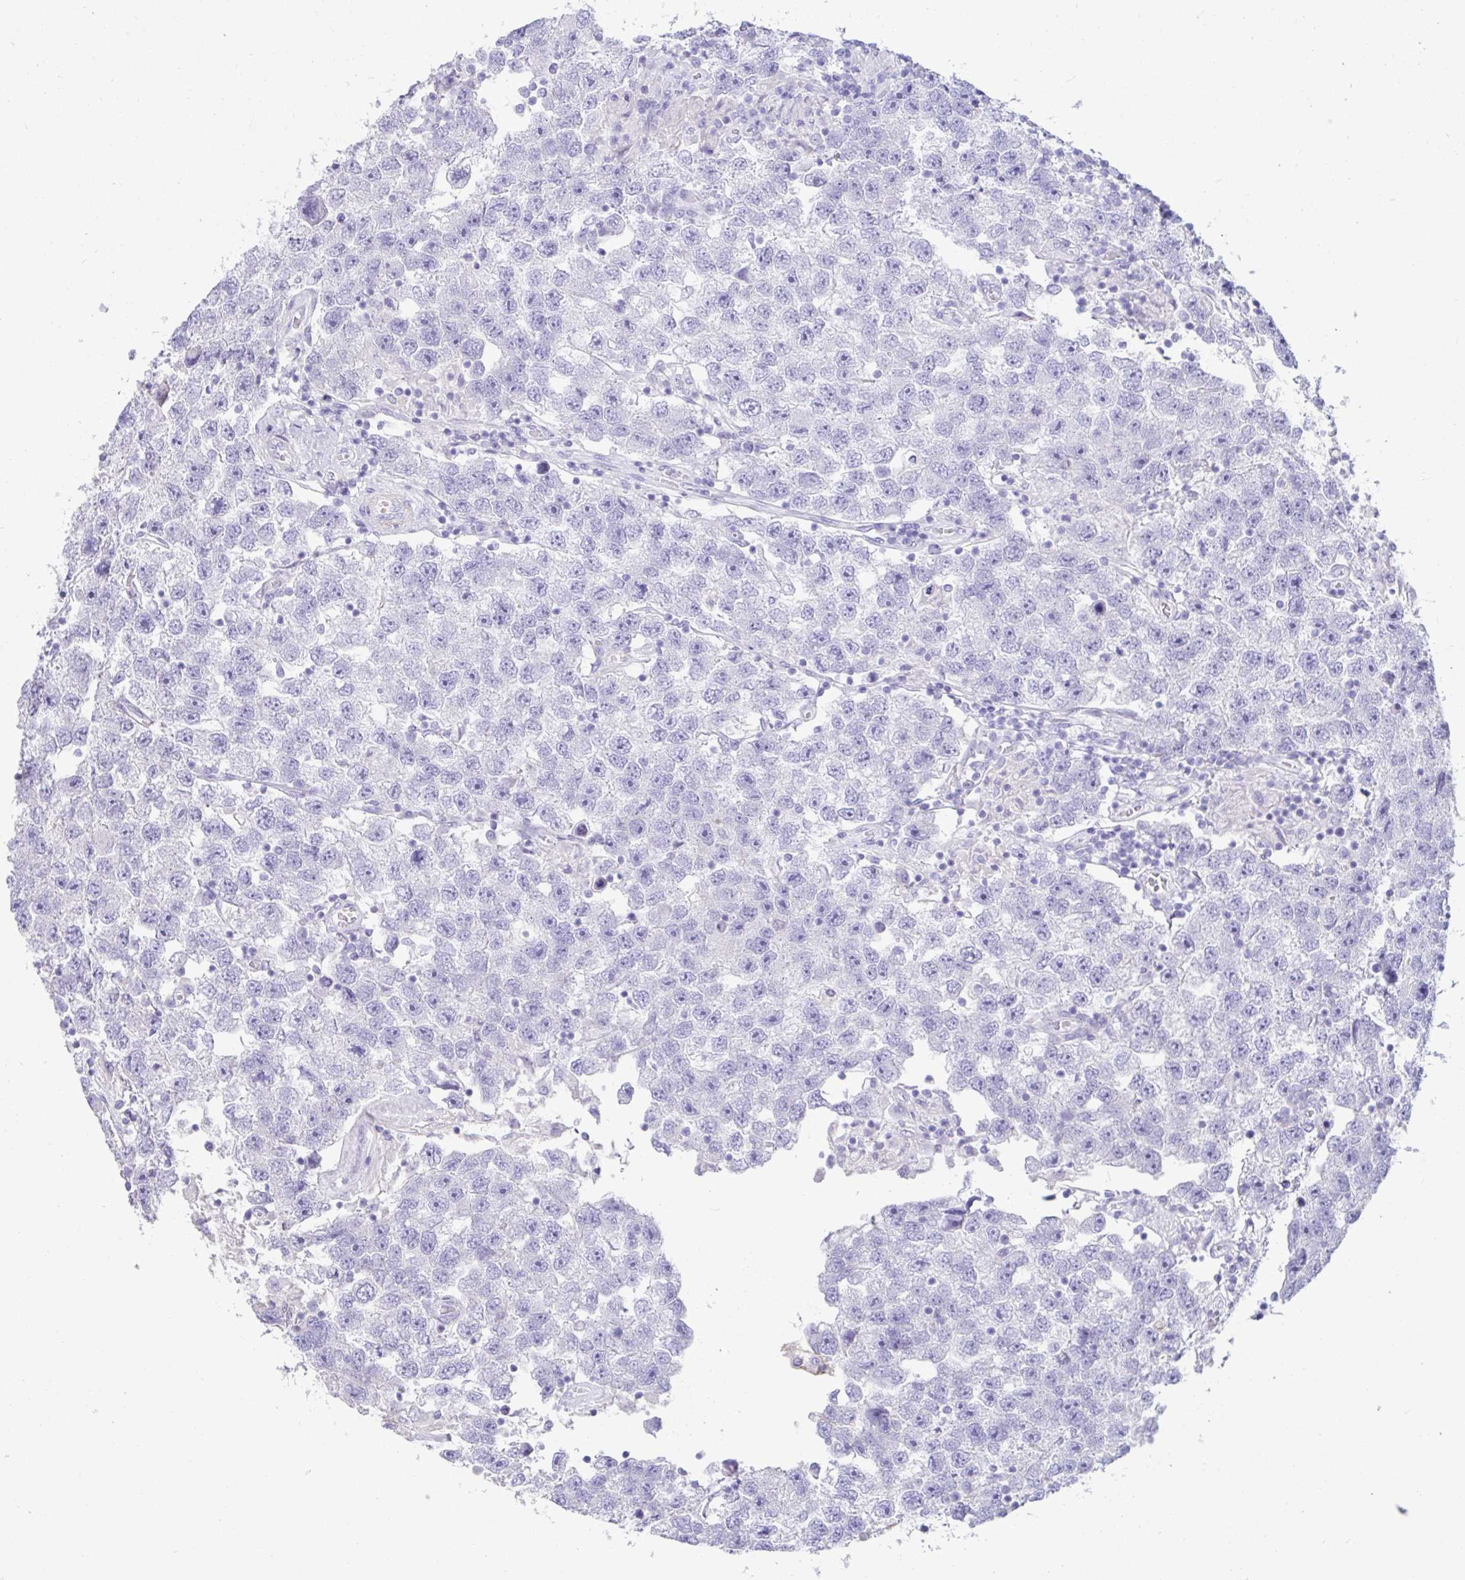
{"staining": {"intensity": "negative", "quantity": "none", "location": "none"}, "tissue": "testis cancer", "cell_type": "Tumor cells", "image_type": "cancer", "snomed": [{"axis": "morphology", "description": "Seminoma, NOS"}, {"axis": "topography", "description": "Testis"}], "caption": "Human testis cancer stained for a protein using IHC reveals no staining in tumor cells.", "gene": "TNNC1", "patient": {"sex": "male", "age": 26}}